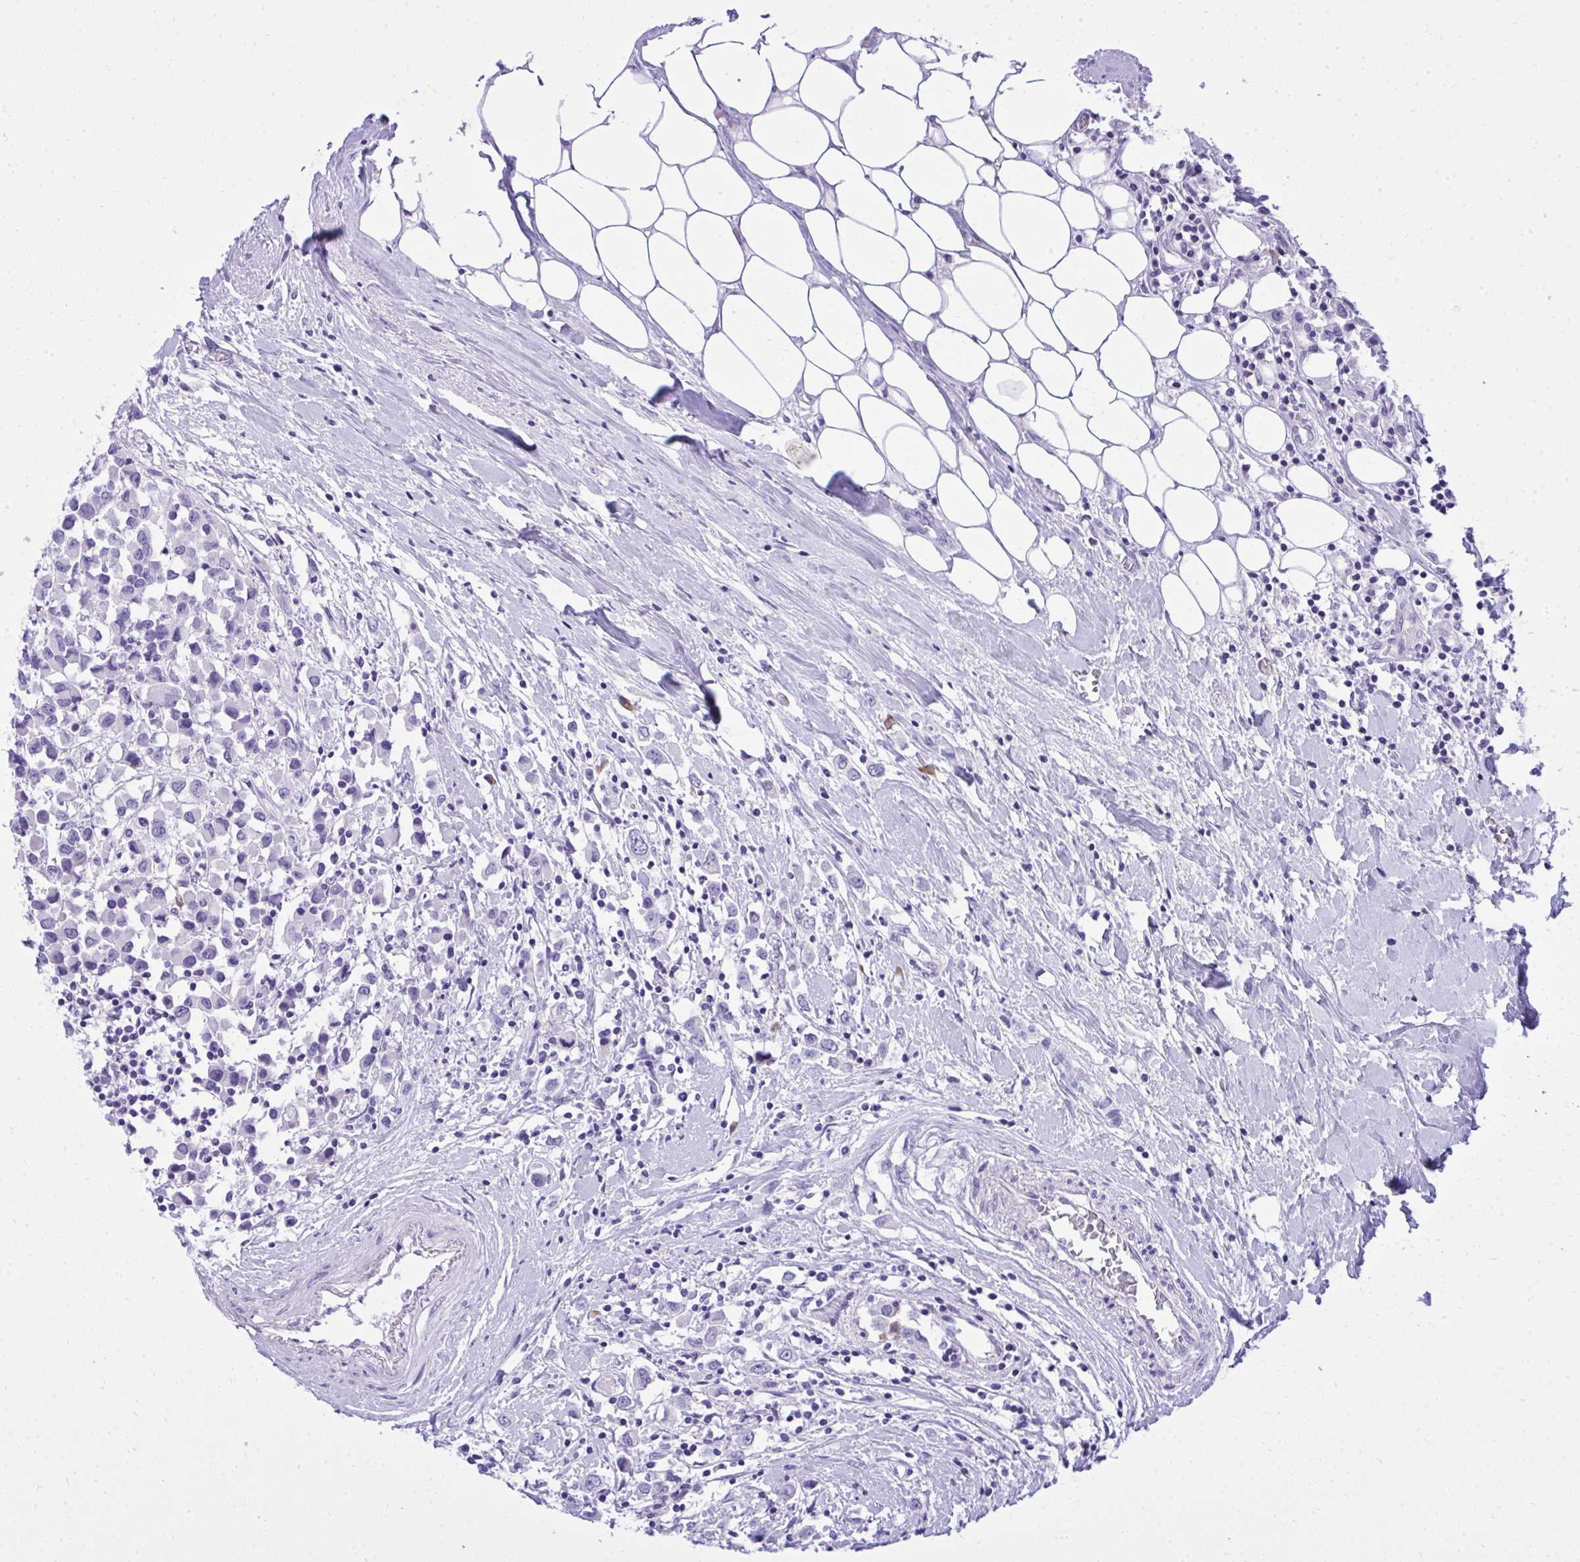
{"staining": {"intensity": "negative", "quantity": "none", "location": "none"}, "tissue": "breast cancer", "cell_type": "Tumor cells", "image_type": "cancer", "snomed": [{"axis": "morphology", "description": "Duct carcinoma"}, {"axis": "topography", "description": "Breast"}], "caption": "DAB immunohistochemical staining of human breast cancer (infiltrating ductal carcinoma) demonstrates no significant expression in tumor cells. The staining was performed using DAB to visualize the protein expression in brown, while the nuclei were stained in blue with hematoxylin (Magnification: 20x).", "gene": "ST6GALNAC3", "patient": {"sex": "female", "age": 61}}